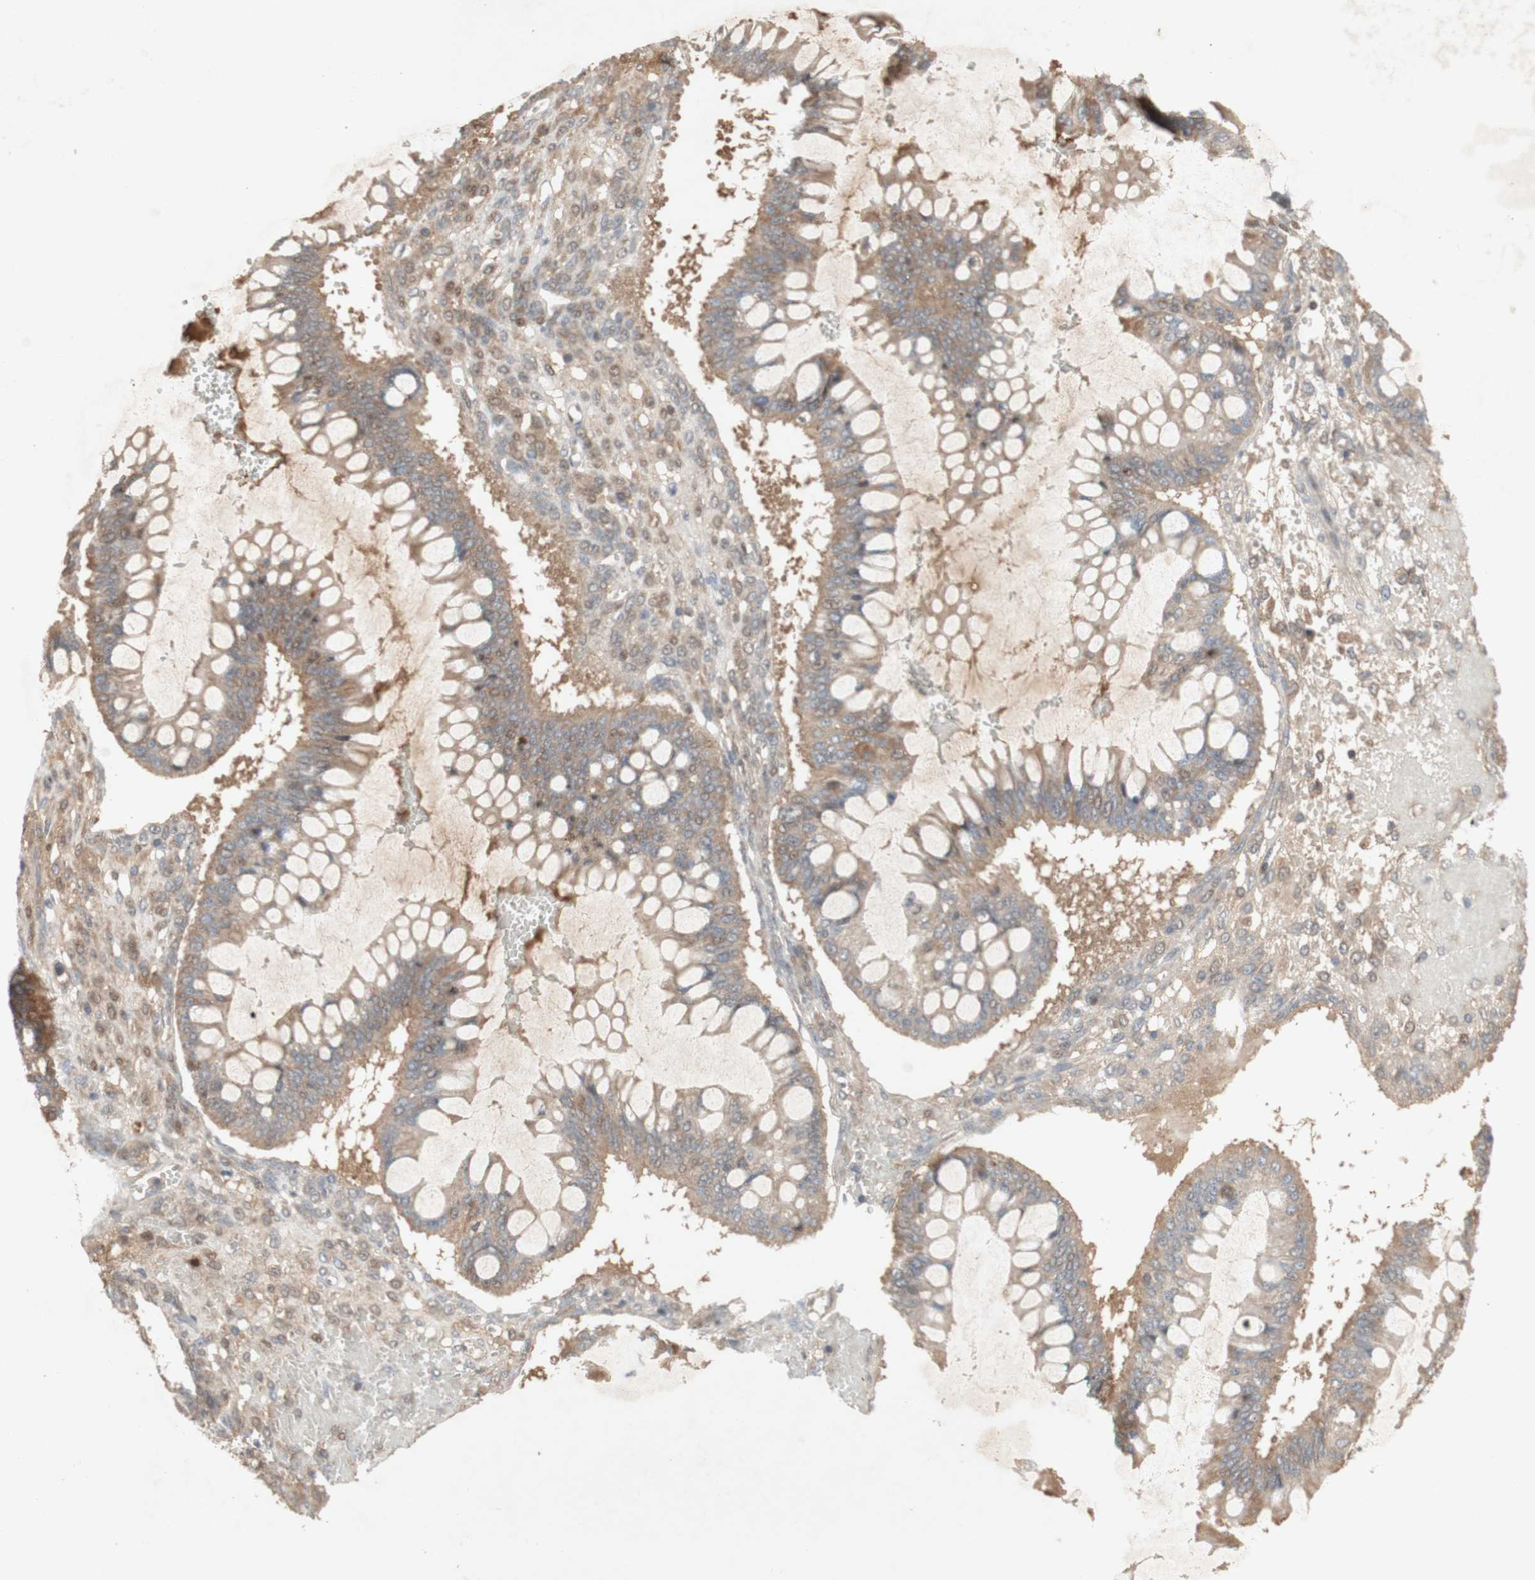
{"staining": {"intensity": "weak", "quantity": "25%-75%", "location": "cytoplasmic/membranous"}, "tissue": "ovarian cancer", "cell_type": "Tumor cells", "image_type": "cancer", "snomed": [{"axis": "morphology", "description": "Cystadenocarcinoma, mucinous, NOS"}, {"axis": "topography", "description": "Ovary"}], "caption": "This photomicrograph exhibits IHC staining of ovarian mucinous cystadenocarcinoma, with low weak cytoplasmic/membranous staining in about 25%-75% of tumor cells.", "gene": "NRG4", "patient": {"sex": "female", "age": 73}}